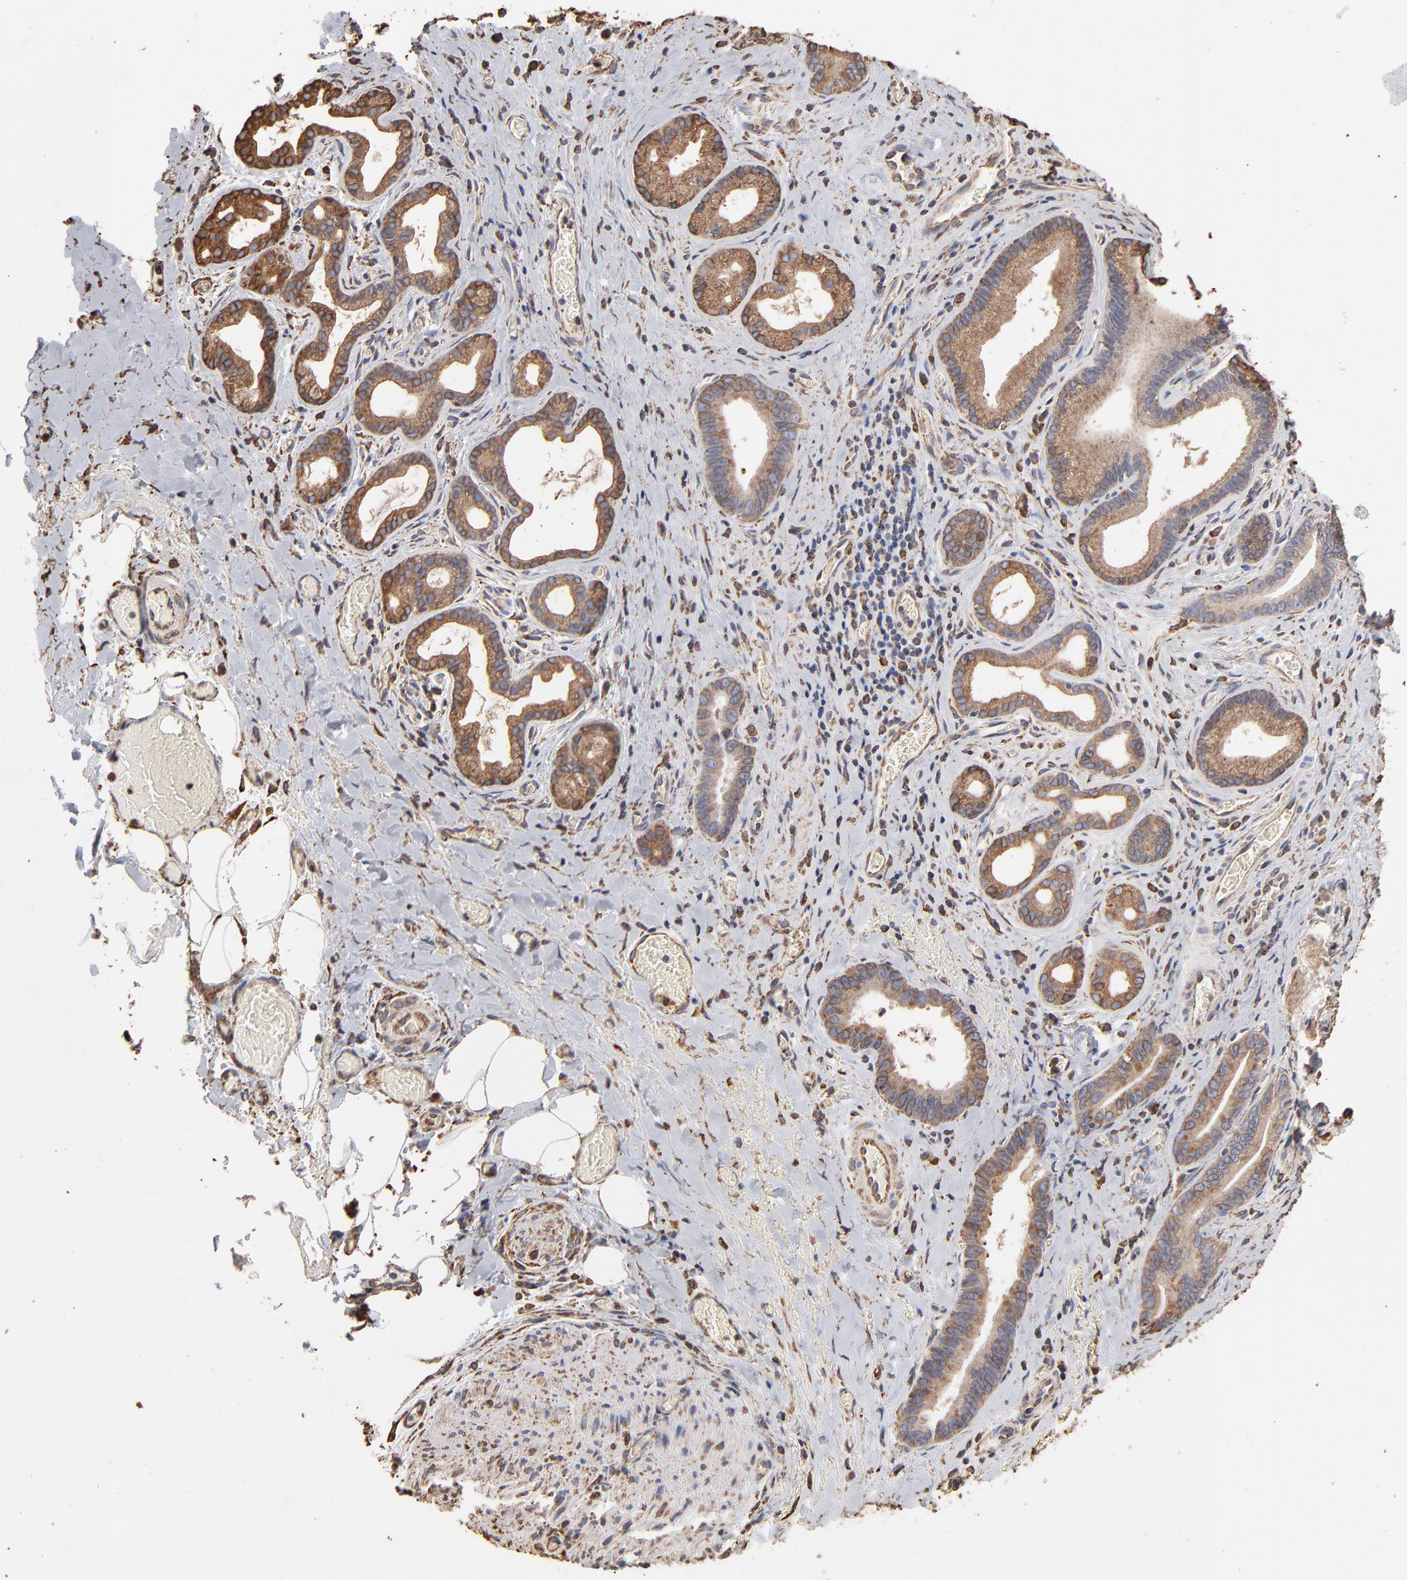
{"staining": {"intensity": "moderate", "quantity": ">75%", "location": "cytoplasmic/membranous"}, "tissue": "liver cancer", "cell_type": "Tumor cells", "image_type": "cancer", "snomed": [{"axis": "morphology", "description": "Cholangiocarcinoma"}, {"axis": "topography", "description": "Liver"}], "caption": "This is a photomicrograph of IHC staining of cholangiocarcinoma (liver), which shows moderate positivity in the cytoplasmic/membranous of tumor cells.", "gene": "PDIA3", "patient": {"sex": "female", "age": 55}}